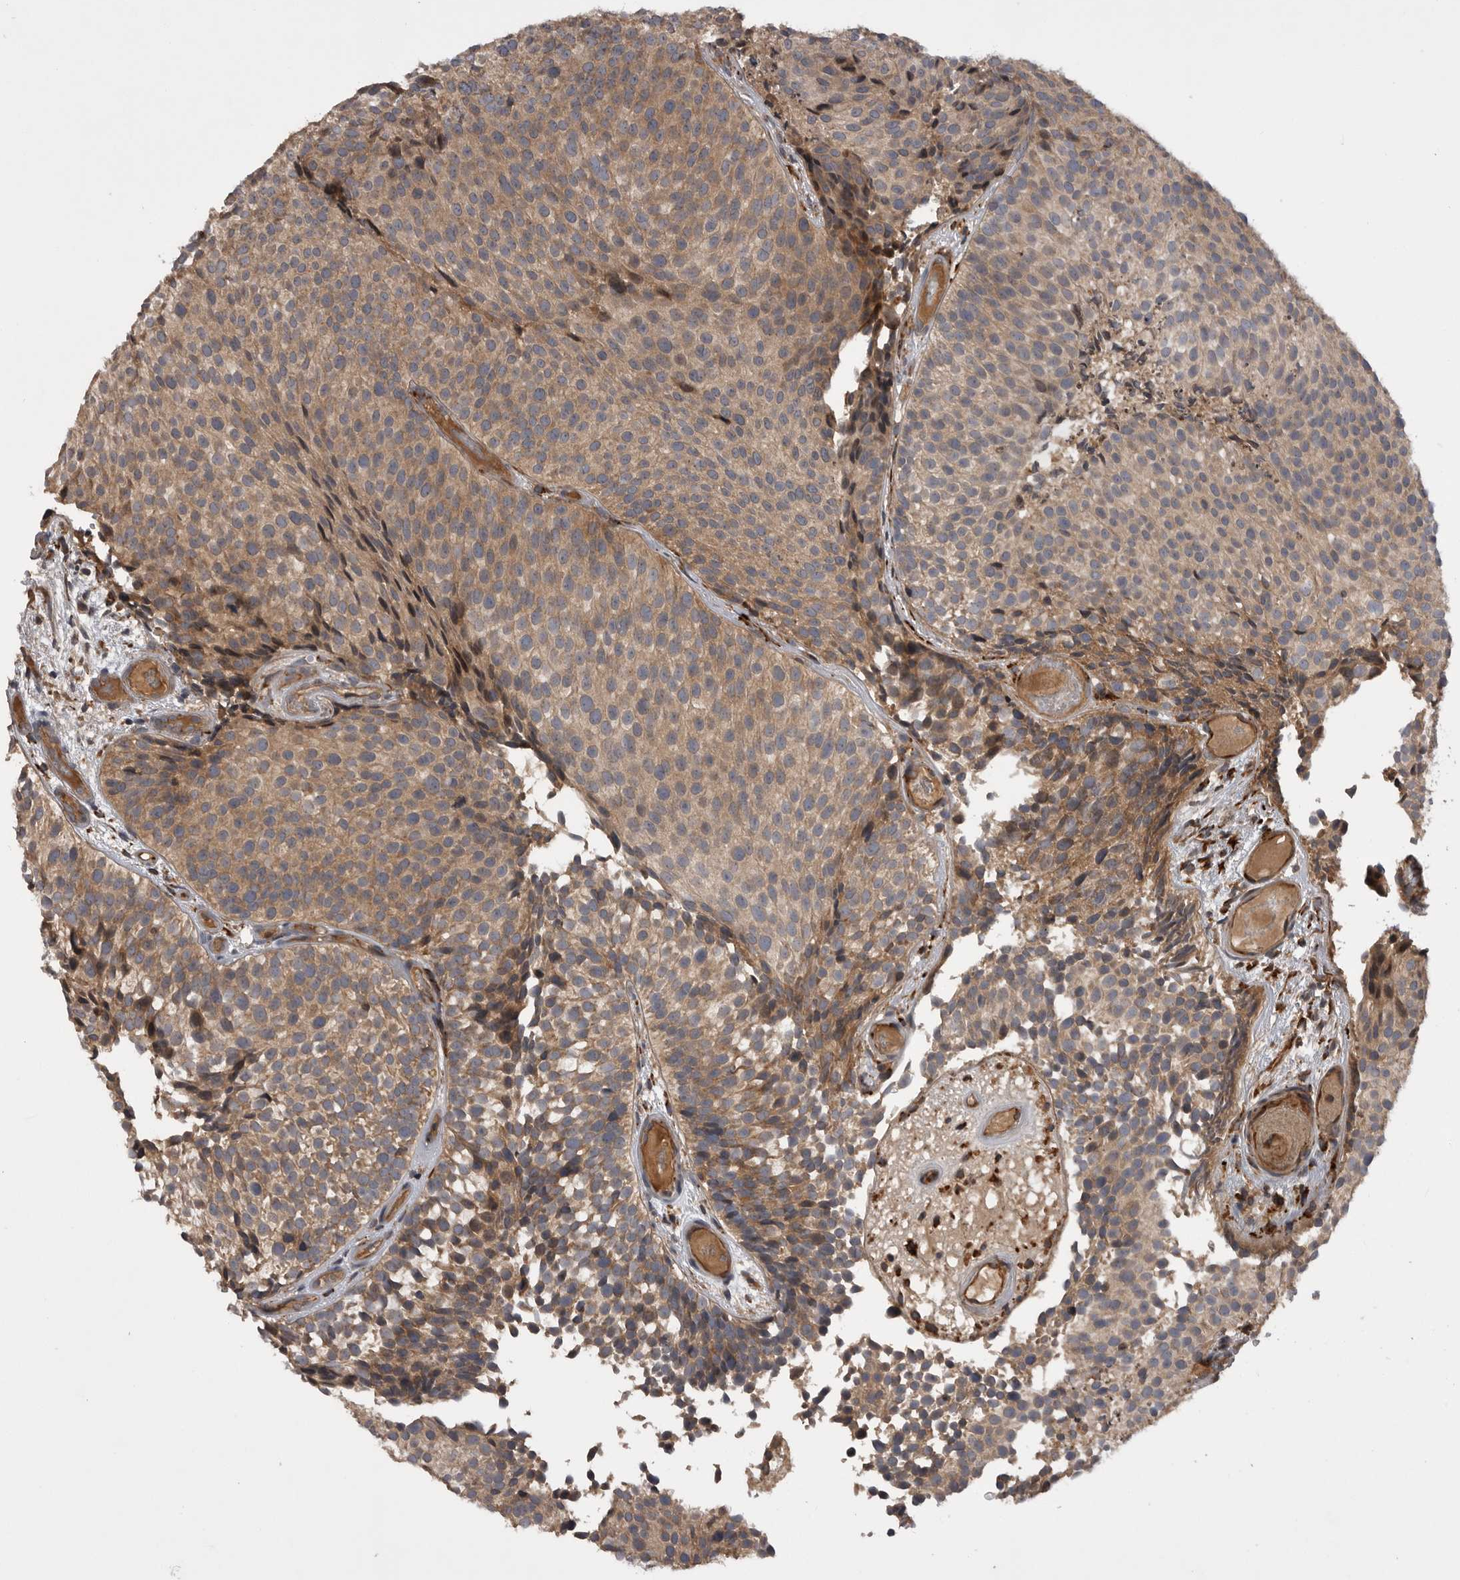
{"staining": {"intensity": "moderate", "quantity": ">75%", "location": "cytoplasmic/membranous"}, "tissue": "urothelial cancer", "cell_type": "Tumor cells", "image_type": "cancer", "snomed": [{"axis": "morphology", "description": "Urothelial carcinoma, Low grade"}, {"axis": "topography", "description": "Urinary bladder"}], "caption": "IHC (DAB (3,3'-diaminobenzidine)) staining of human urothelial carcinoma (low-grade) exhibits moderate cytoplasmic/membranous protein expression in approximately >75% of tumor cells.", "gene": "RAB3GAP2", "patient": {"sex": "male", "age": 86}}